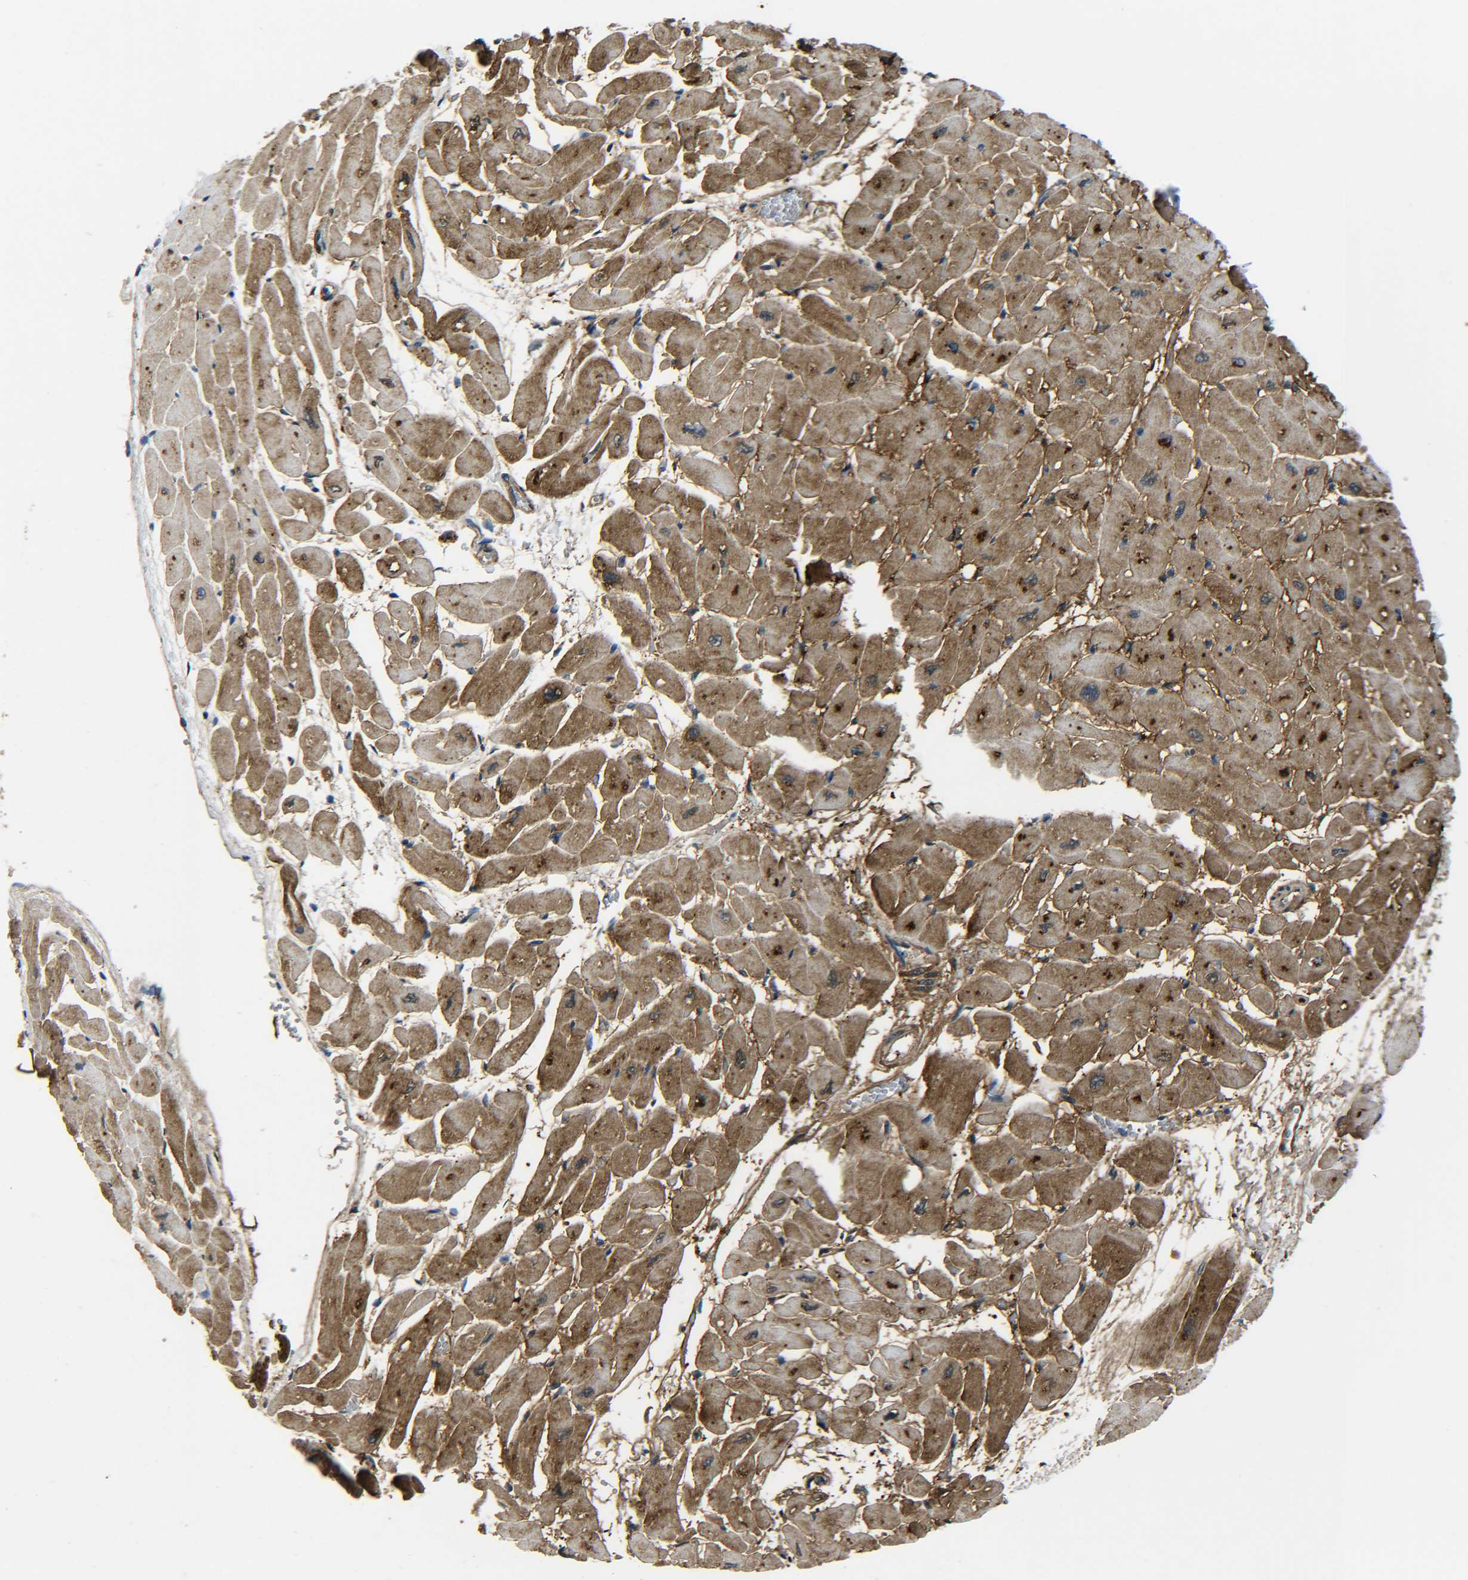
{"staining": {"intensity": "strong", "quantity": ">75%", "location": "cytoplasmic/membranous"}, "tissue": "heart muscle", "cell_type": "Cardiomyocytes", "image_type": "normal", "snomed": [{"axis": "morphology", "description": "Normal tissue, NOS"}, {"axis": "topography", "description": "Heart"}], "caption": "Immunohistochemical staining of unremarkable human heart muscle demonstrates >75% levels of strong cytoplasmic/membranous protein positivity in approximately >75% of cardiomyocytes. (brown staining indicates protein expression, while blue staining denotes nuclei).", "gene": "PREB", "patient": {"sex": "male", "age": 45}}